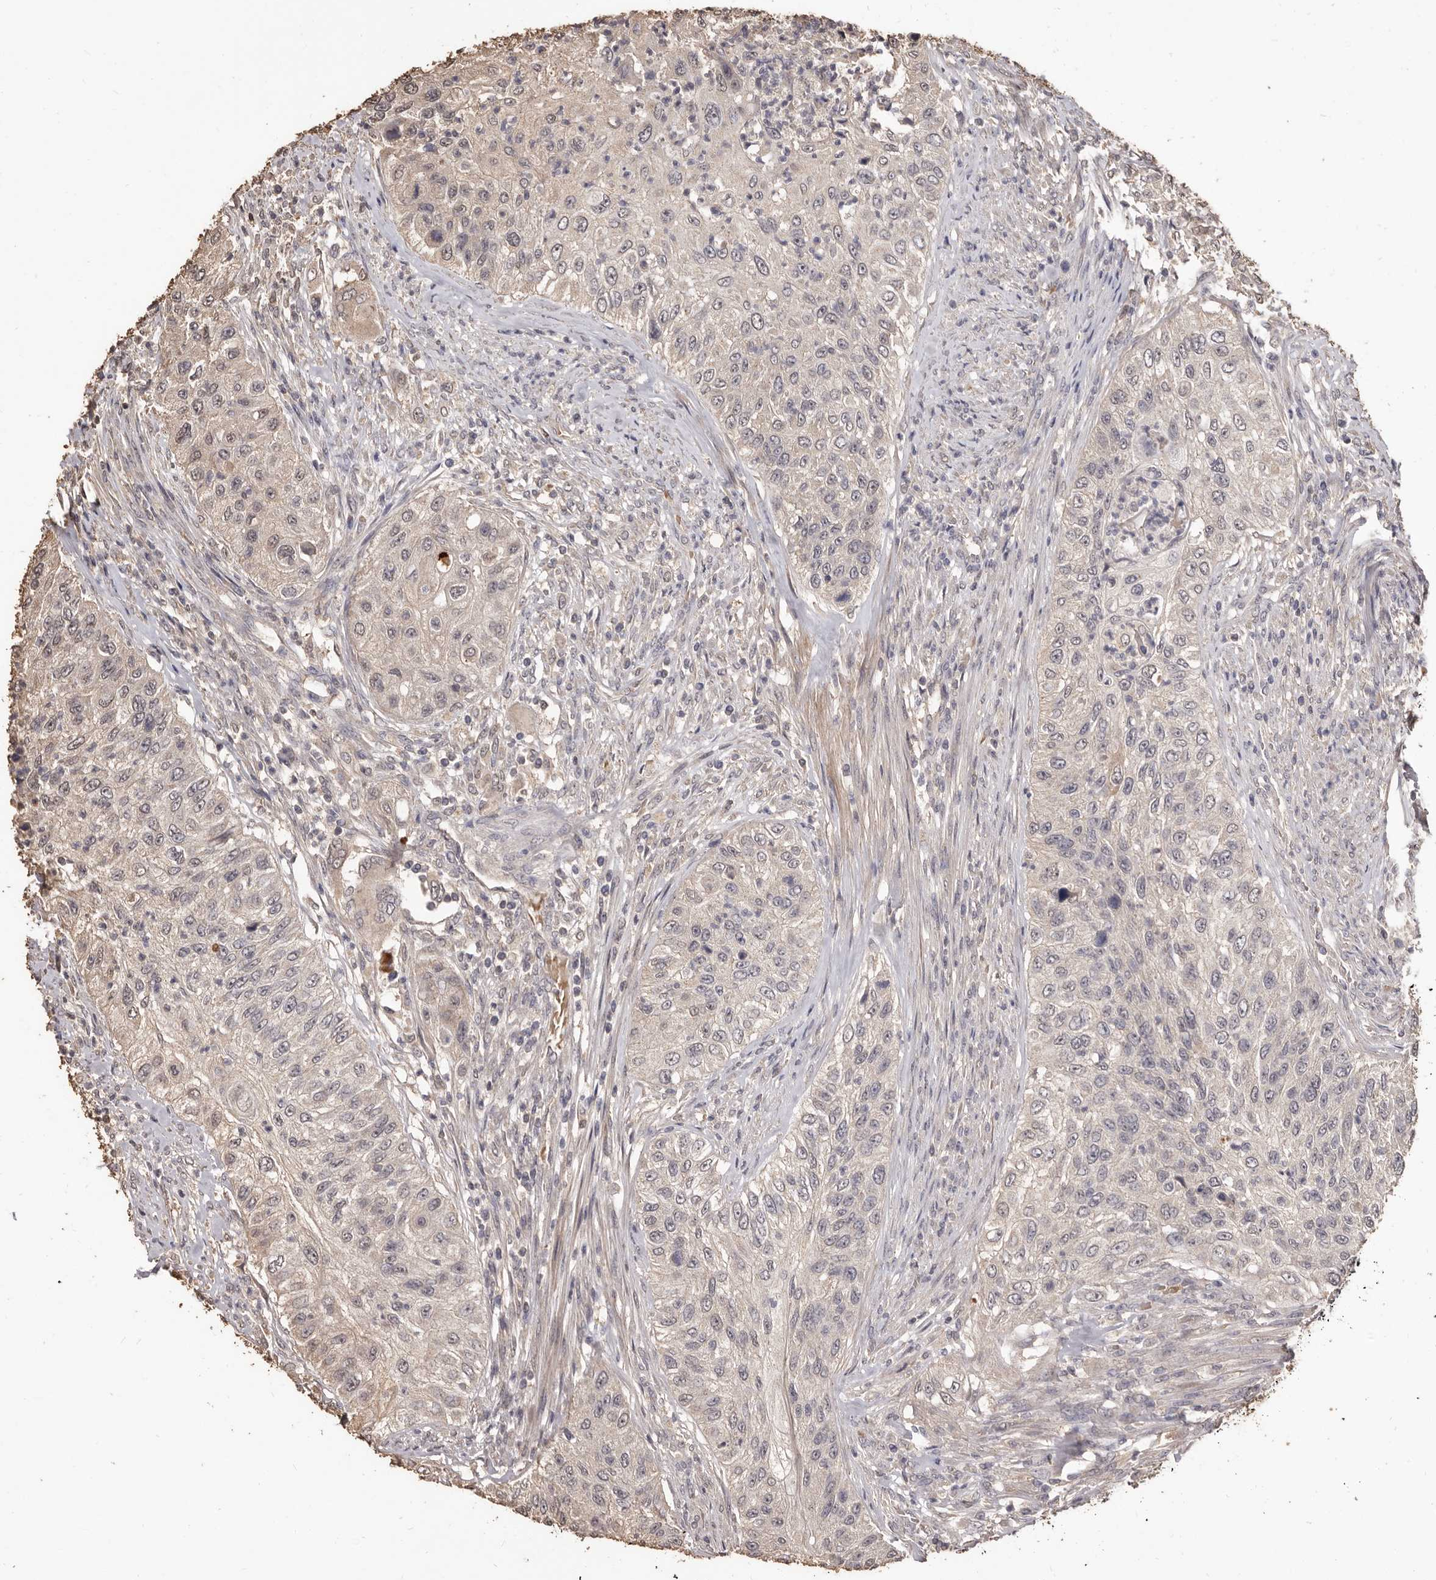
{"staining": {"intensity": "weak", "quantity": "<25%", "location": "cytoplasmic/membranous"}, "tissue": "urothelial cancer", "cell_type": "Tumor cells", "image_type": "cancer", "snomed": [{"axis": "morphology", "description": "Urothelial carcinoma, High grade"}, {"axis": "topography", "description": "Urinary bladder"}], "caption": "Immunohistochemical staining of human urothelial carcinoma (high-grade) reveals no significant positivity in tumor cells.", "gene": "INAVA", "patient": {"sex": "female", "age": 60}}